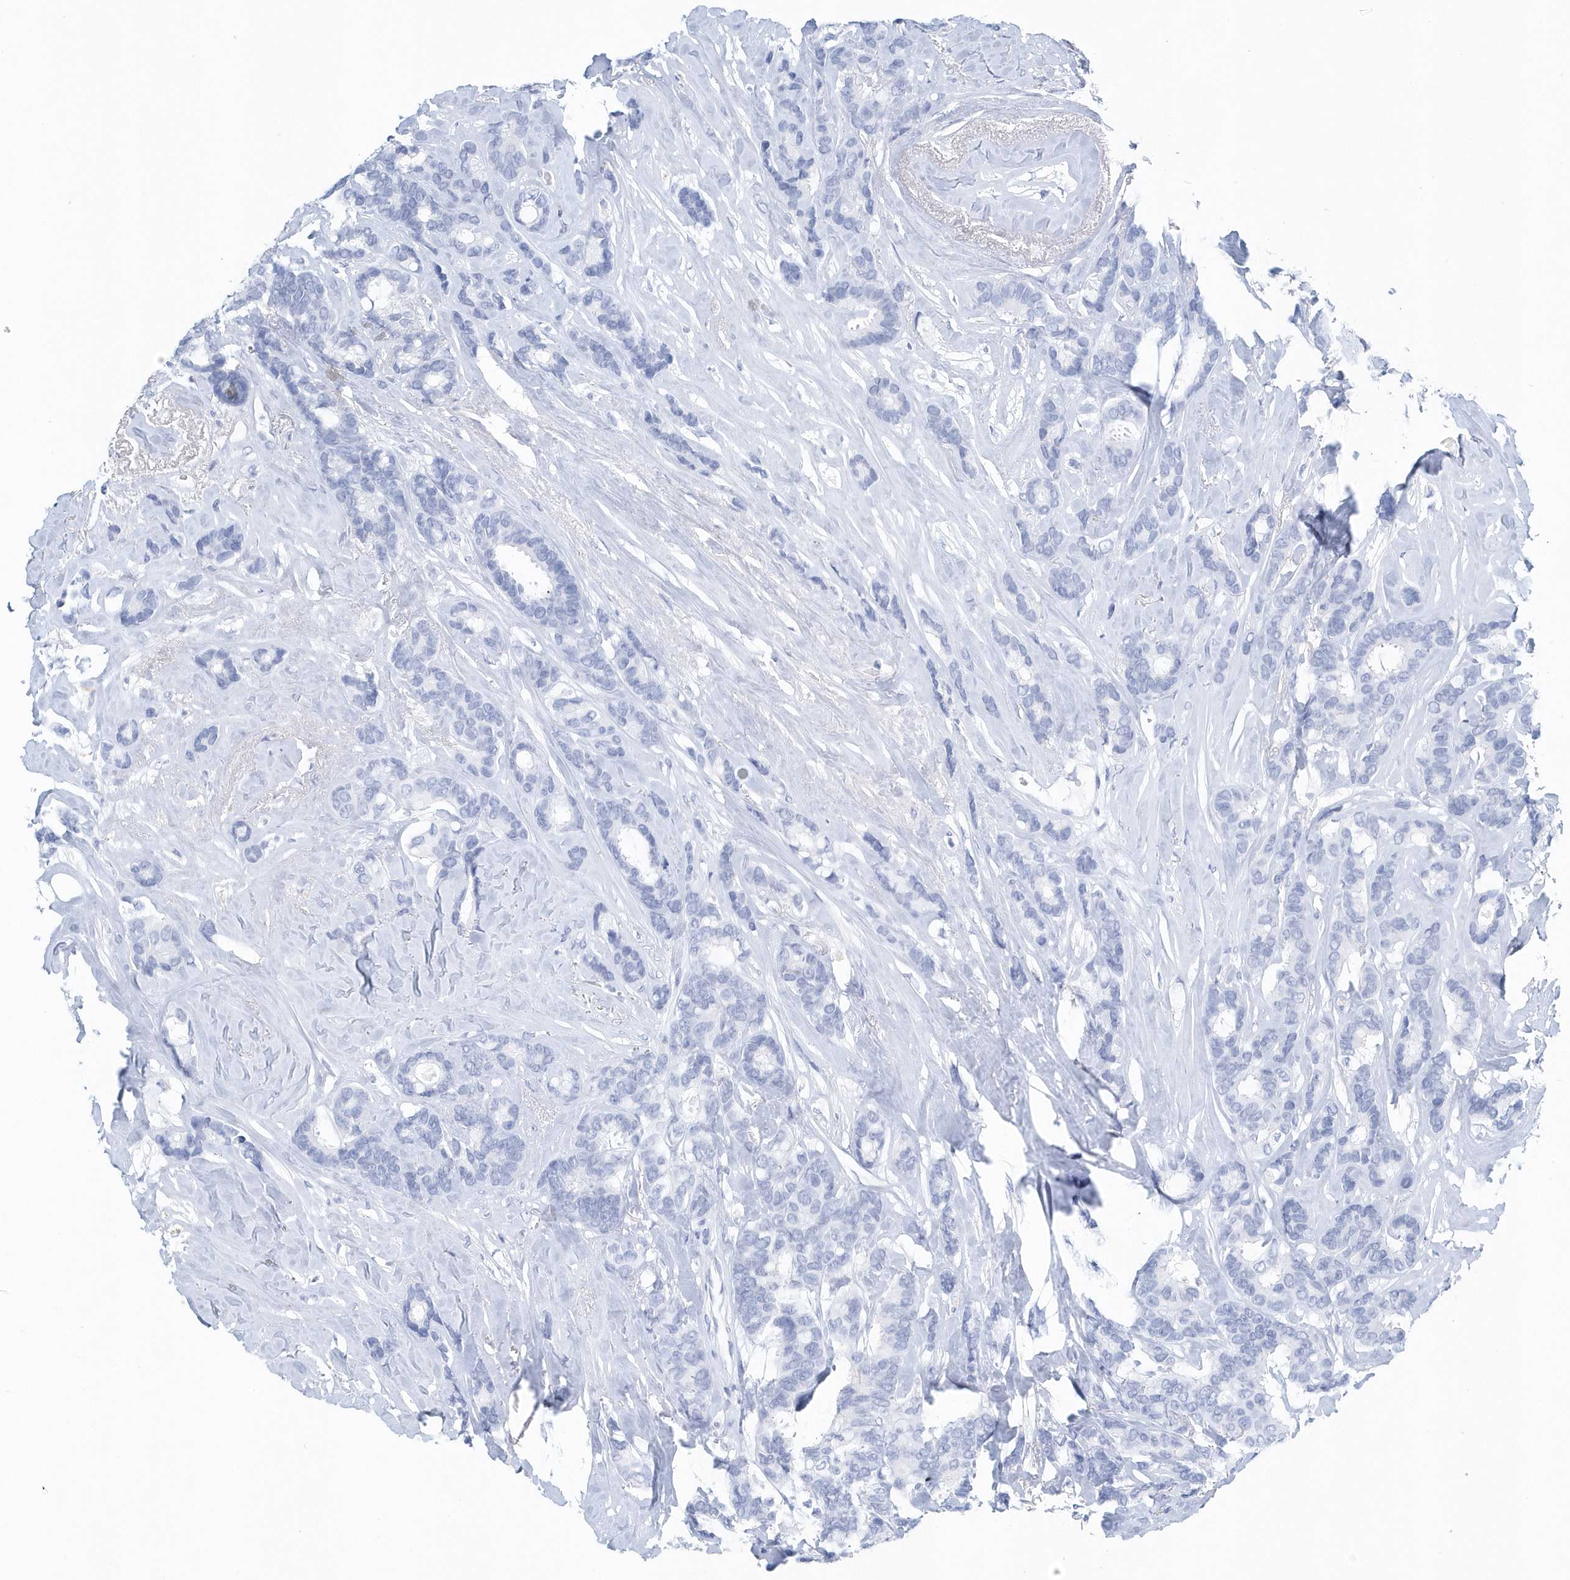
{"staining": {"intensity": "negative", "quantity": "none", "location": "none"}, "tissue": "breast cancer", "cell_type": "Tumor cells", "image_type": "cancer", "snomed": [{"axis": "morphology", "description": "Duct carcinoma"}, {"axis": "topography", "description": "Breast"}], "caption": "An immunohistochemistry (IHC) image of breast infiltrating ductal carcinoma is shown. There is no staining in tumor cells of breast infiltrating ductal carcinoma.", "gene": "PTPRO", "patient": {"sex": "female", "age": 87}}